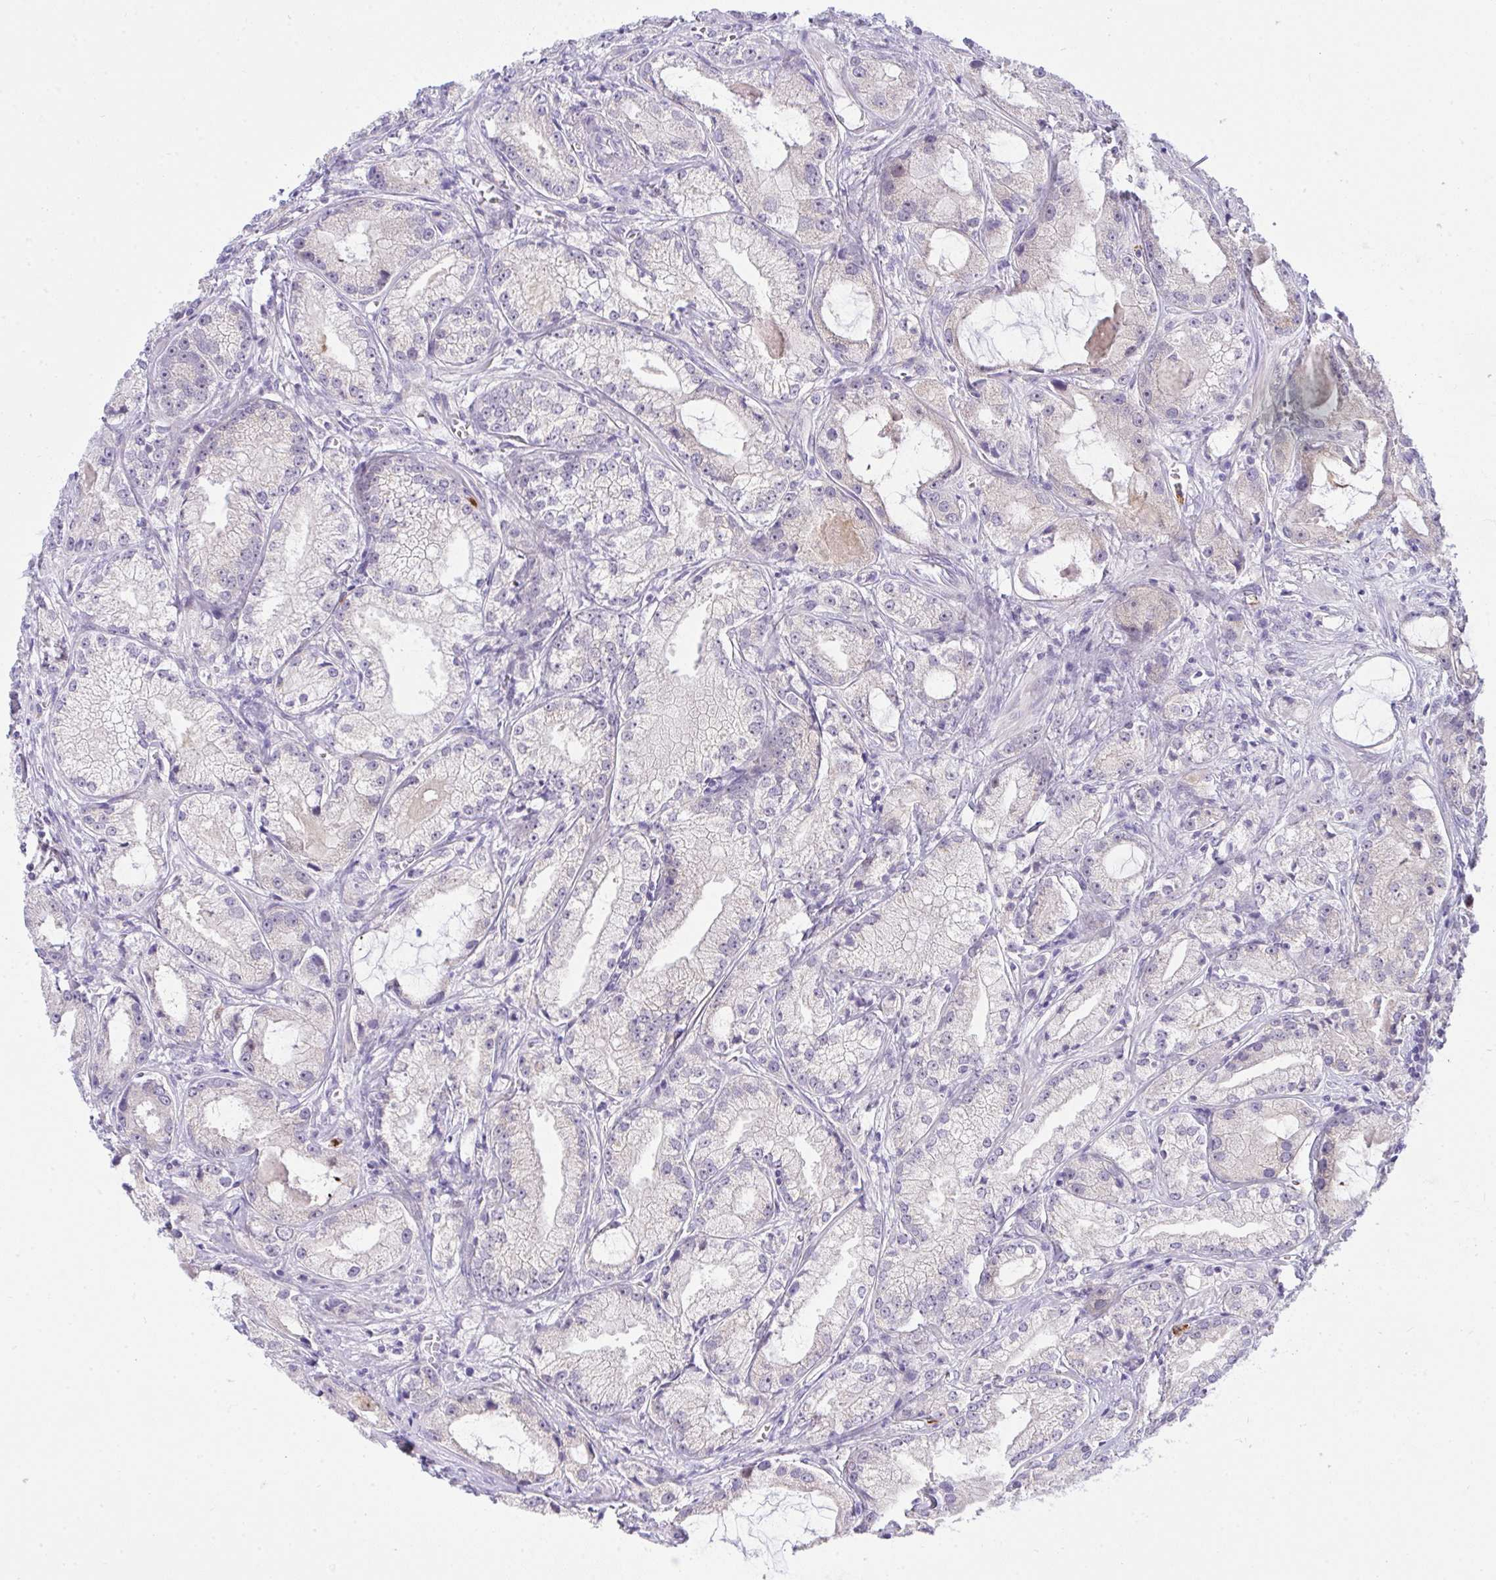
{"staining": {"intensity": "negative", "quantity": "none", "location": "none"}, "tissue": "prostate cancer", "cell_type": "Tumor cells", "image_type": "cancer", "snomed": [{"axis": "morphology", "description": "Adenocarcinoma, High grade"}, {"axis": "topography", "description": "Prostate"}], "caption": "Prostate high-grade adenocarcinoma stained for a protein using IHC reveals no staining tumor cells.", "gene": "ZNF554", "patient": {"sex": "male", "age": 64}}